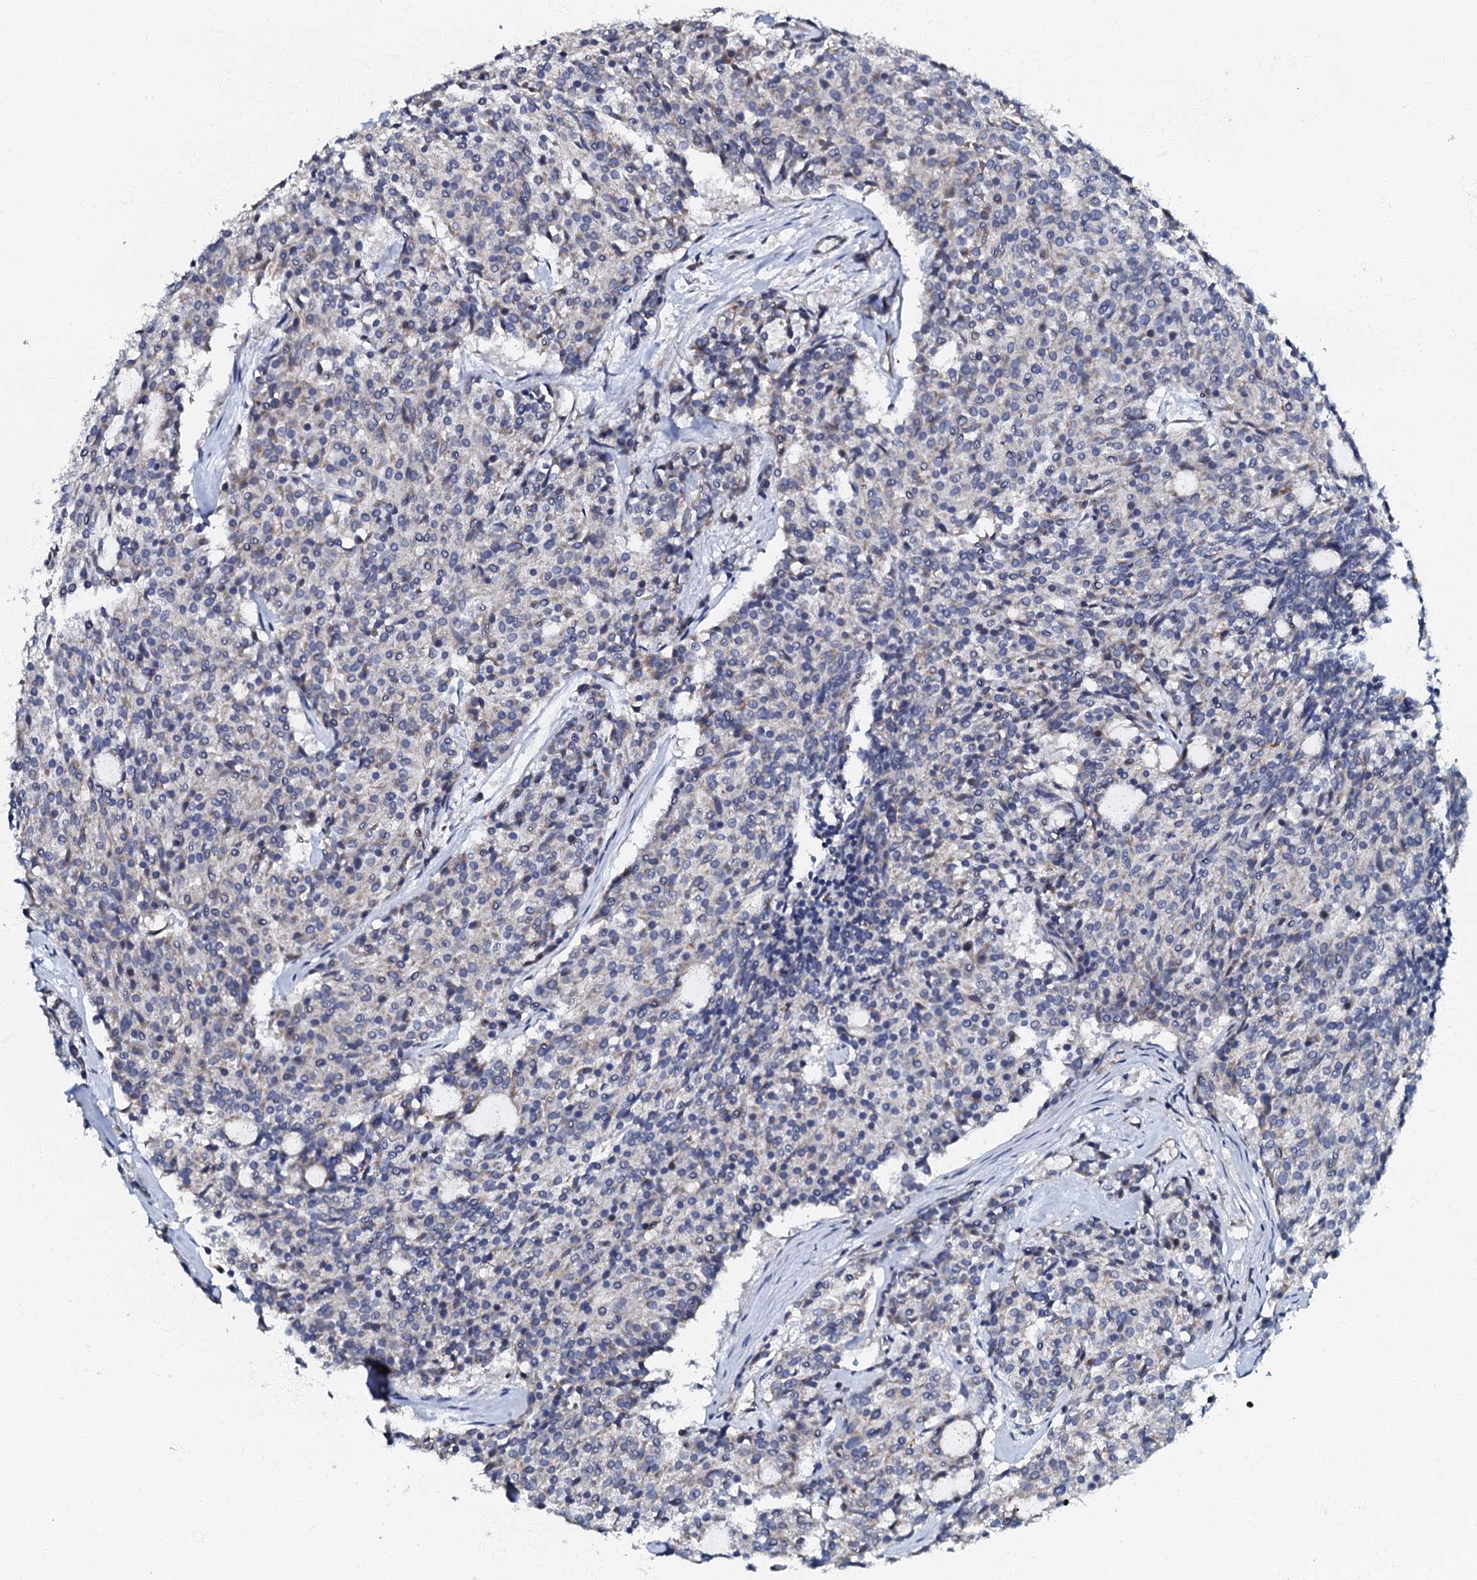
{"staining": {"intensity": "negative", "quantity": "none", "location": "none"}, "tissue": "carcinoid", "cell_type": "Tumor cells", "image_type": "cancer", "snomed": [{"axis": "morphology", "description": "Carcinoid, malignant, NOS"}, {"axis": "topography", "description": "Pancreas"}], "caption": "Malignant carcinoid was stained to show a protein in brown. There is no significant staining in tumor cells. Brightfield microscopy of IHC stained with DAB (brown) and hematoxylin (blue), captured at high magnification.", "gene": "OLAH", "patient": {"sex": "female", "age": 54}}